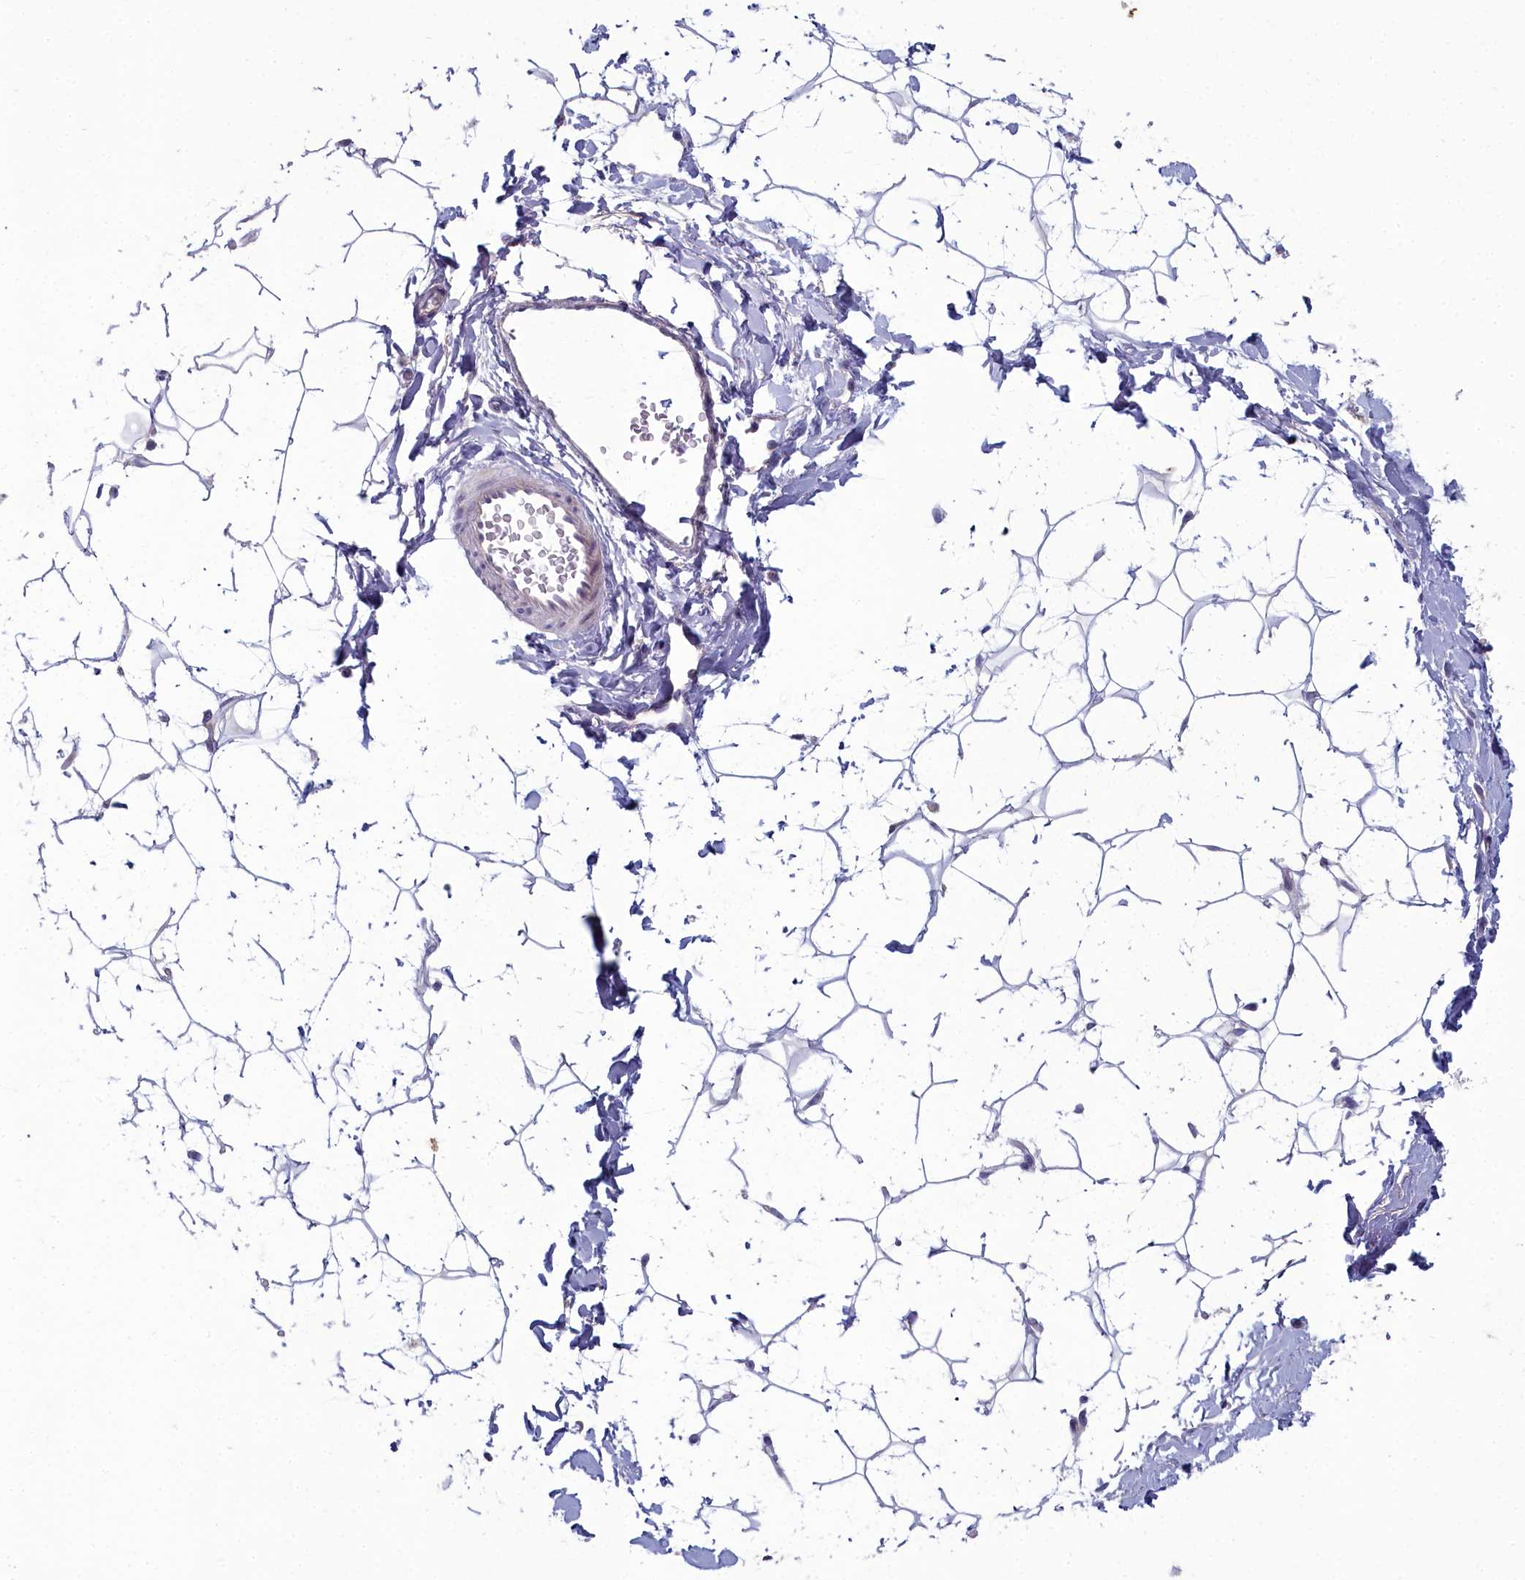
{"staining": {"intensity": "negative", "quantity": "none", "location": "none"}, "tissue": "adipose tissue", "cell_type": "Adipocytes", "image_type": "normal", "snomed": [{"axis": "morphology", "description": "Normal tissue, NOS"}, {"axis": "topography", "description": "Breast"}], "caption": "Photomicrograph shows no protein expression in adipocytes of unremarkable adipose tissue. (Immunohistochemistry, brightfield microscopy, high magnification).", "gene": "INSYN2A", "patient": {"sex": "female", "age": 26}}